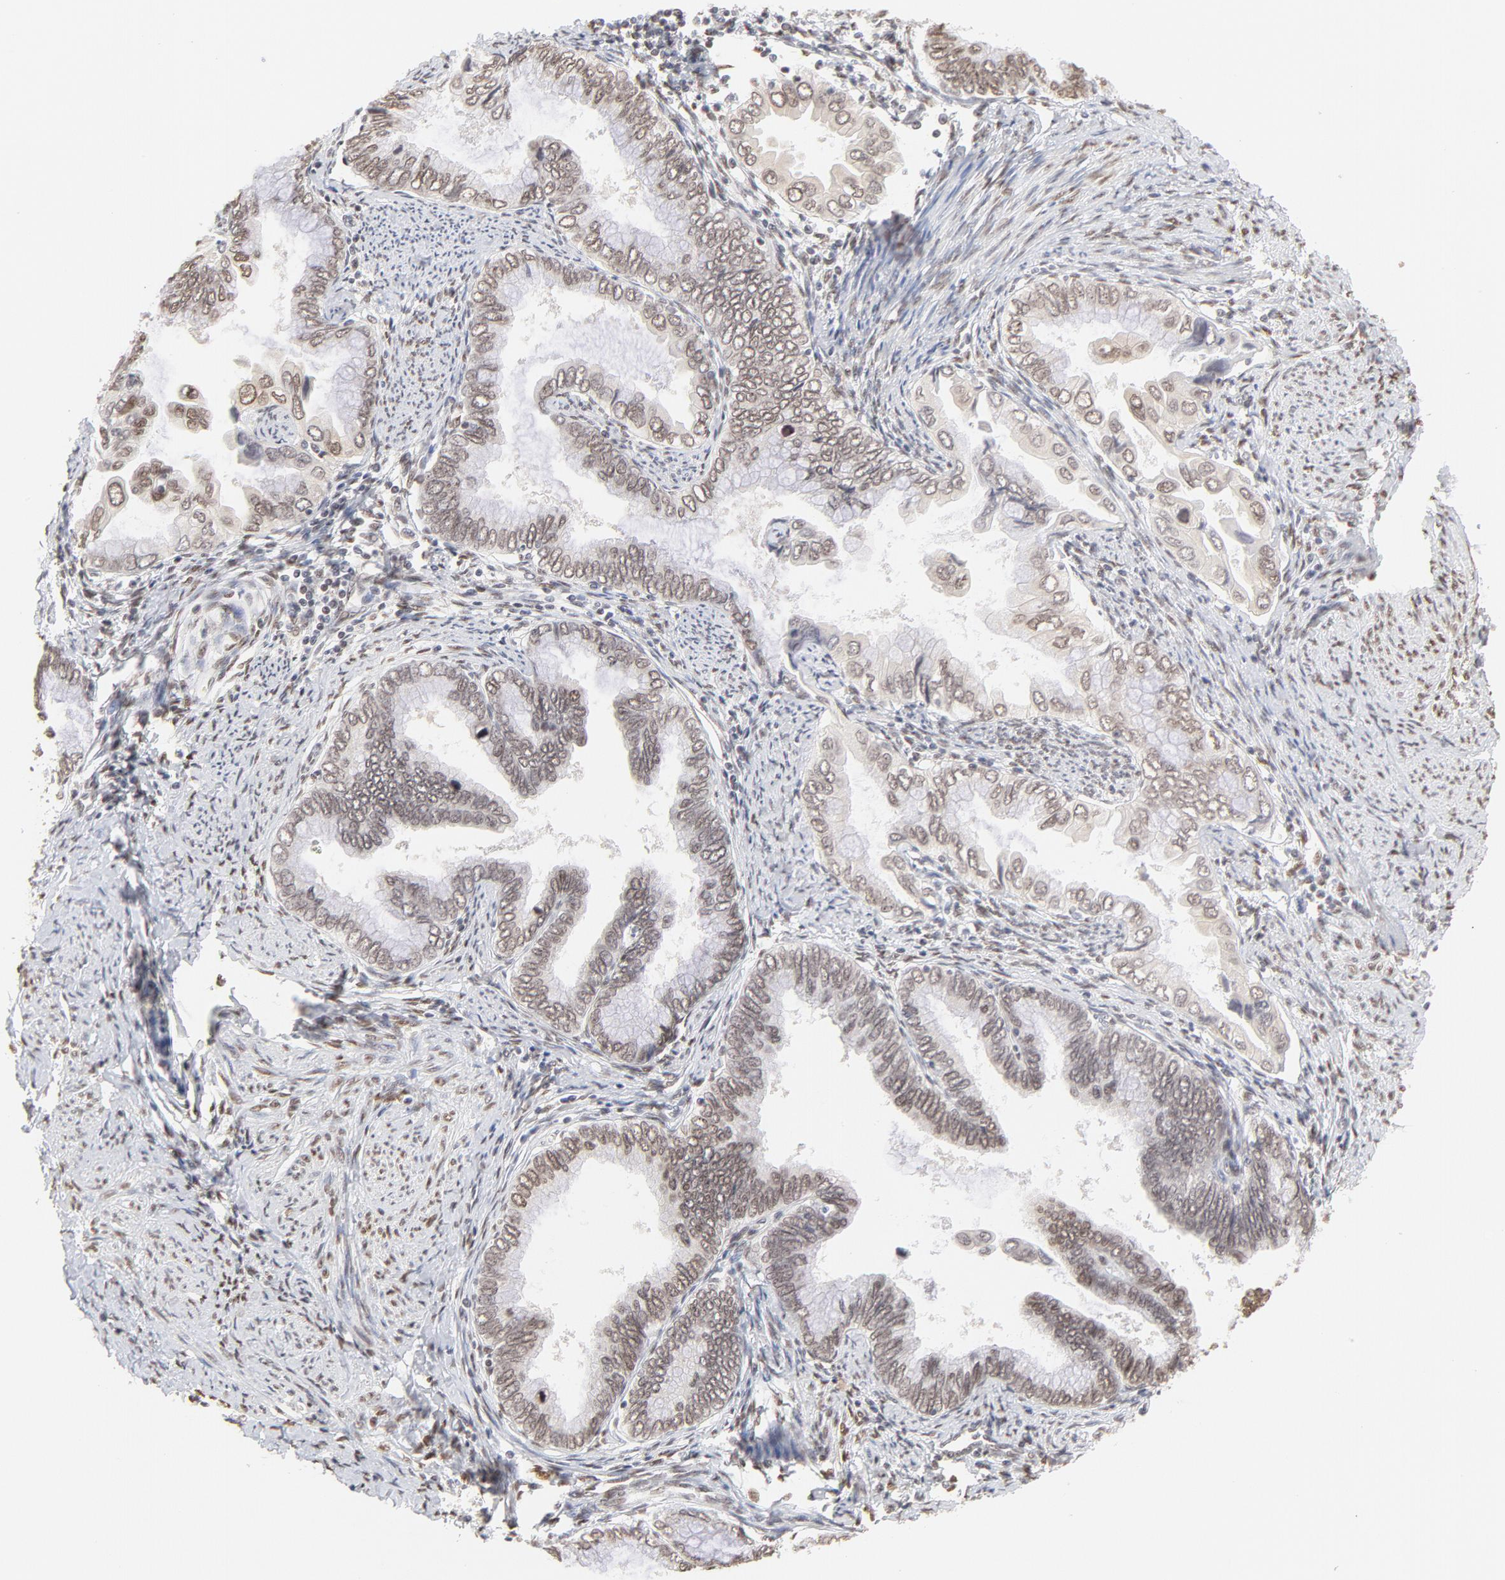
{"staining": {"intensity": "moderate", "quantity": ">75%", "location": "nuclear"}, "tissue": "cervical cancer", "cell_type": "Tumor cells", "image_type": "cancer", "snomed": [{"axis": "morphology", "description": "Adenocarcinoma, NOS"}, {"axis": "topography", "description": "Cervix"}], "caption": "Brown immunohistochemical staining in cervical cancer (adenocarcinoma) reveals moderate nuclear expression in about >75% of tumor cells.", "gene": "PBX3", "patient": {"sex": "female", "age": 49}}